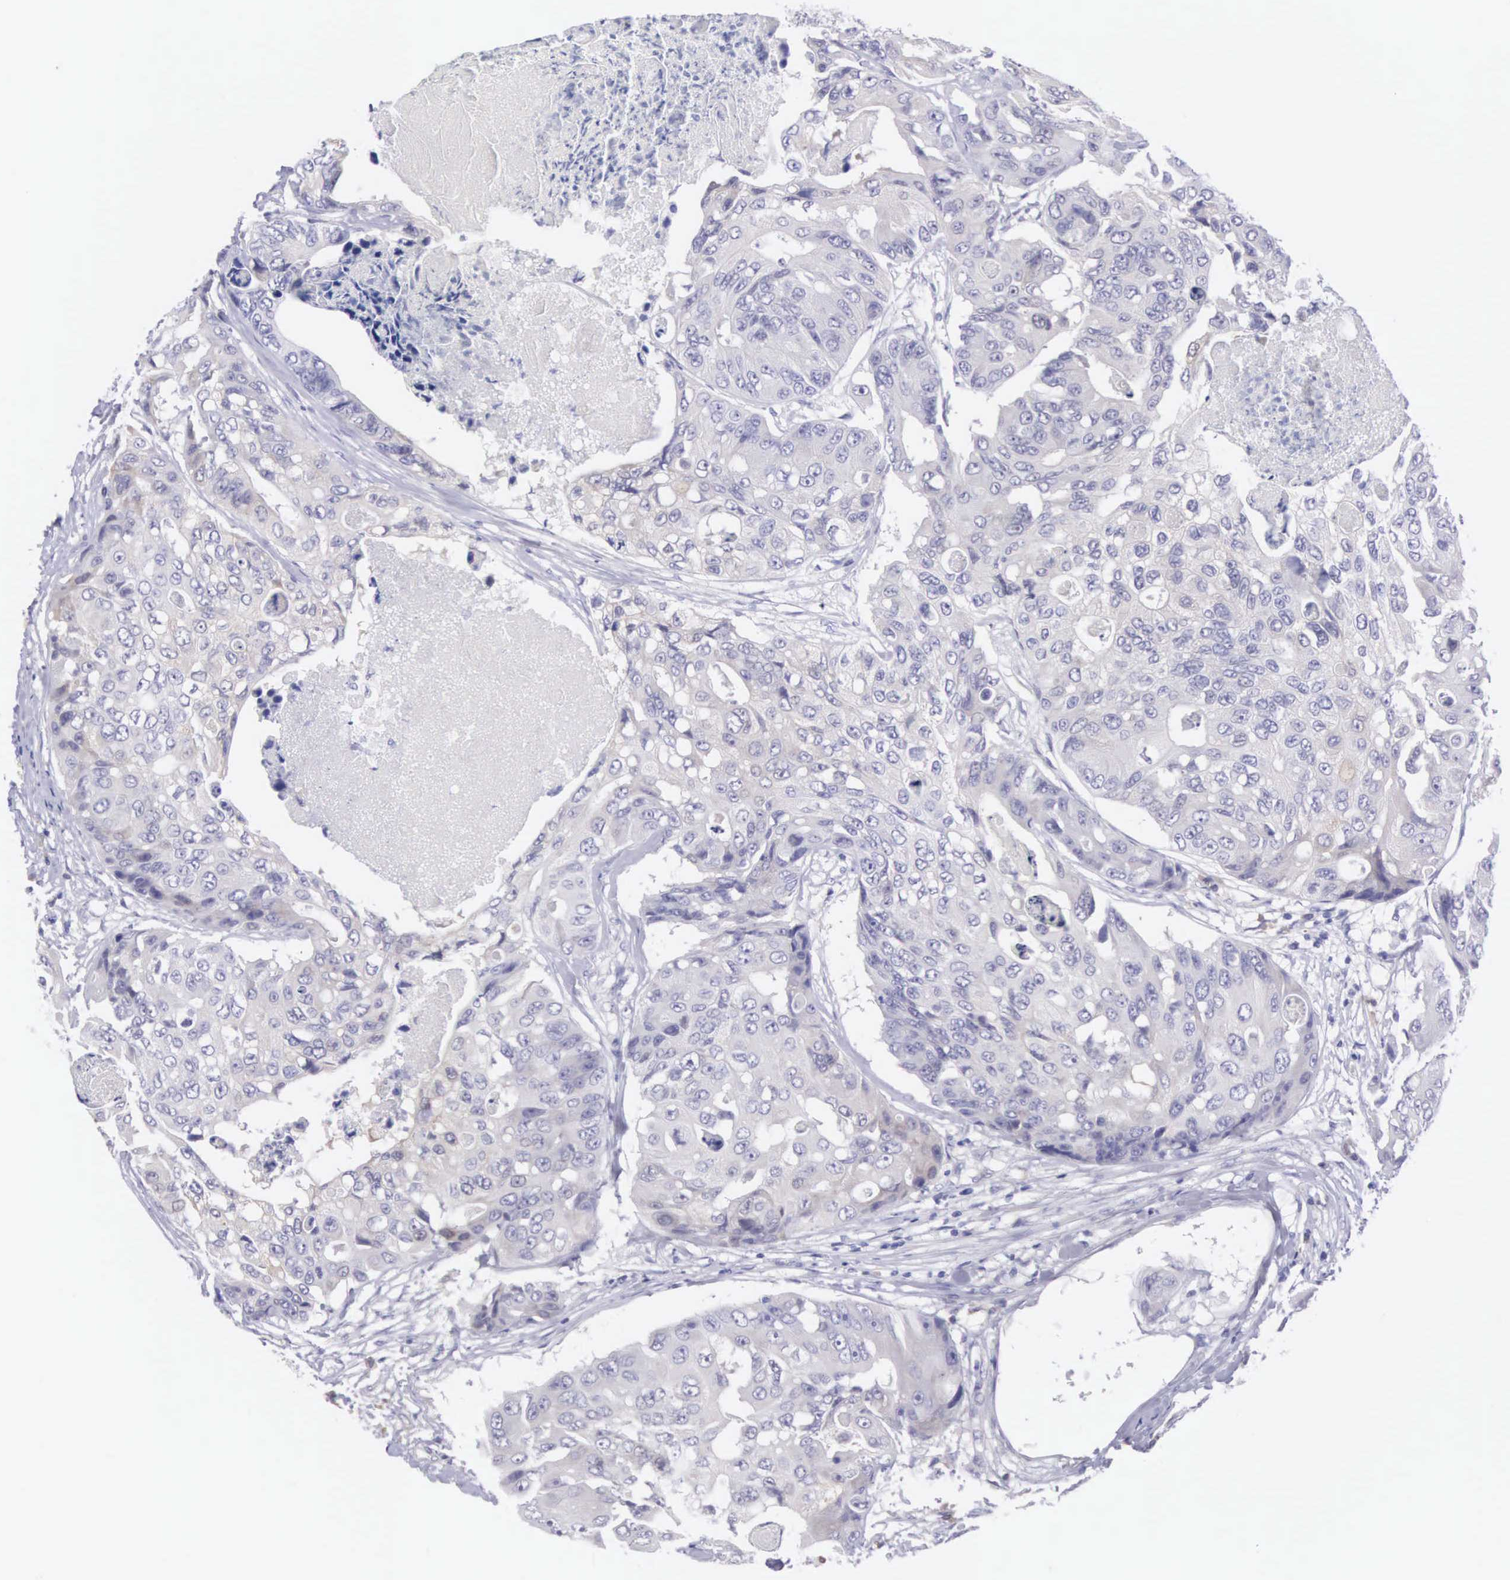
{"staining": {"intensity": "negative", "quantity": "none", "location": "none"}, "tissue": "colorectal cancer", "cell_type": "Tumor cells", "image_type": "cancer", "snomed": [{"axis": "morphology", "description": "Adenocarcinoma, NOS"}, {"axis": "topography", "description": "Colon"}], "caption": "The photomicrograph shows no staining of tumor cells in colorectal cancer (adenocarcinoma).", "gene": "ARFGAP3", "patient": {"sex": "female", "age": 86}}